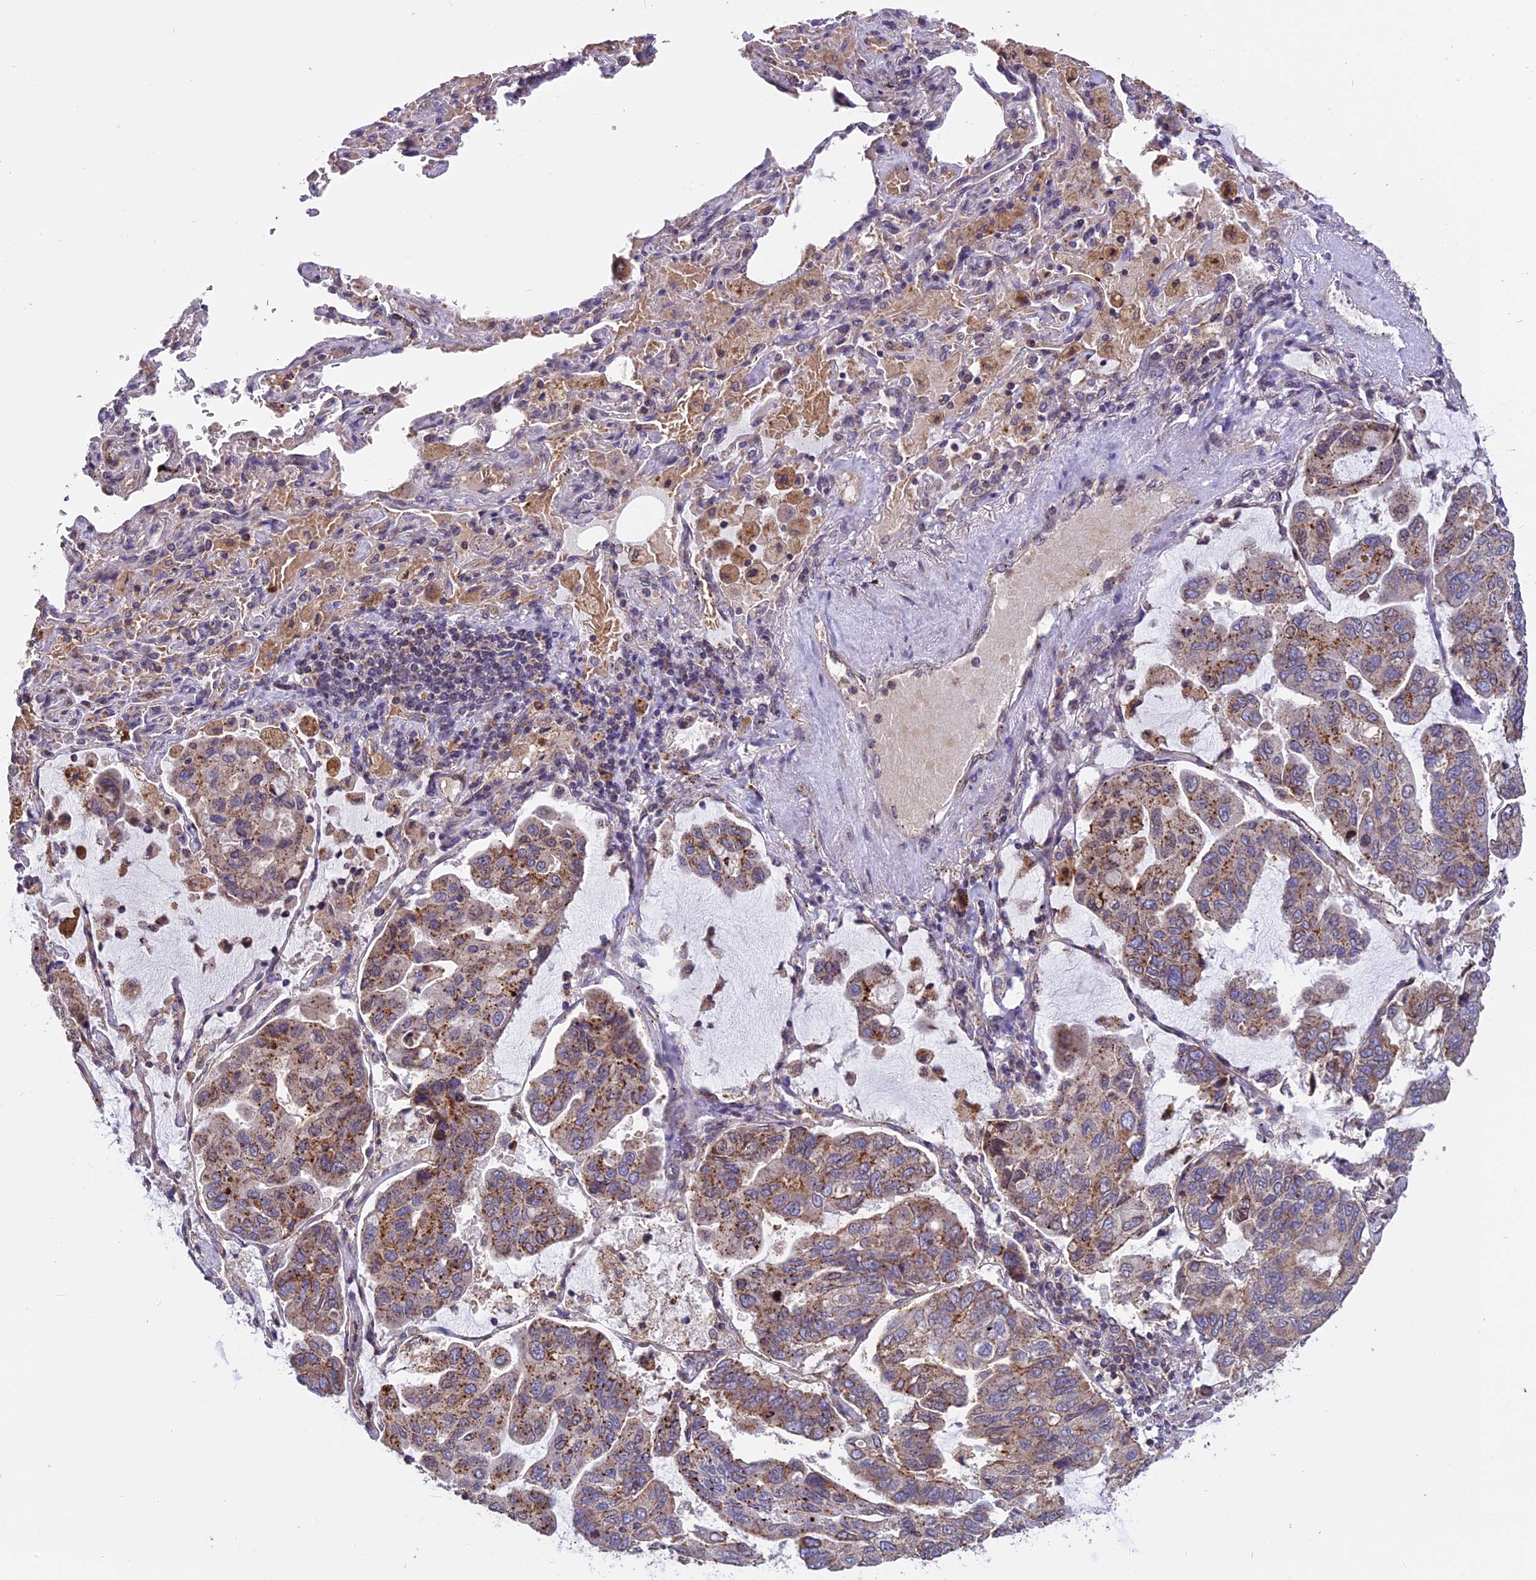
{"staining": {"intensity": "moderate", "quantity": ">75%", "location": "cytoplasmic/membranous"}, "tissue": "lung cancer", "cell_type": "Tumor cells", "image_type": "cancer", "snomed": [{"axis": "morphology", "description": "Adenocarcinoma, NOS"}, {"axis": "topography", "description": "Lung"}], "caption": "IHC (DAB (3,3'-diaminobenzidine)) staining of lung cancer reveals moderate cytoplasmic/membranous protein expression in approximately >75% of tumor cells.", "gene": "CHMP2A", "patient": {"sex": "male", "age": 64}}